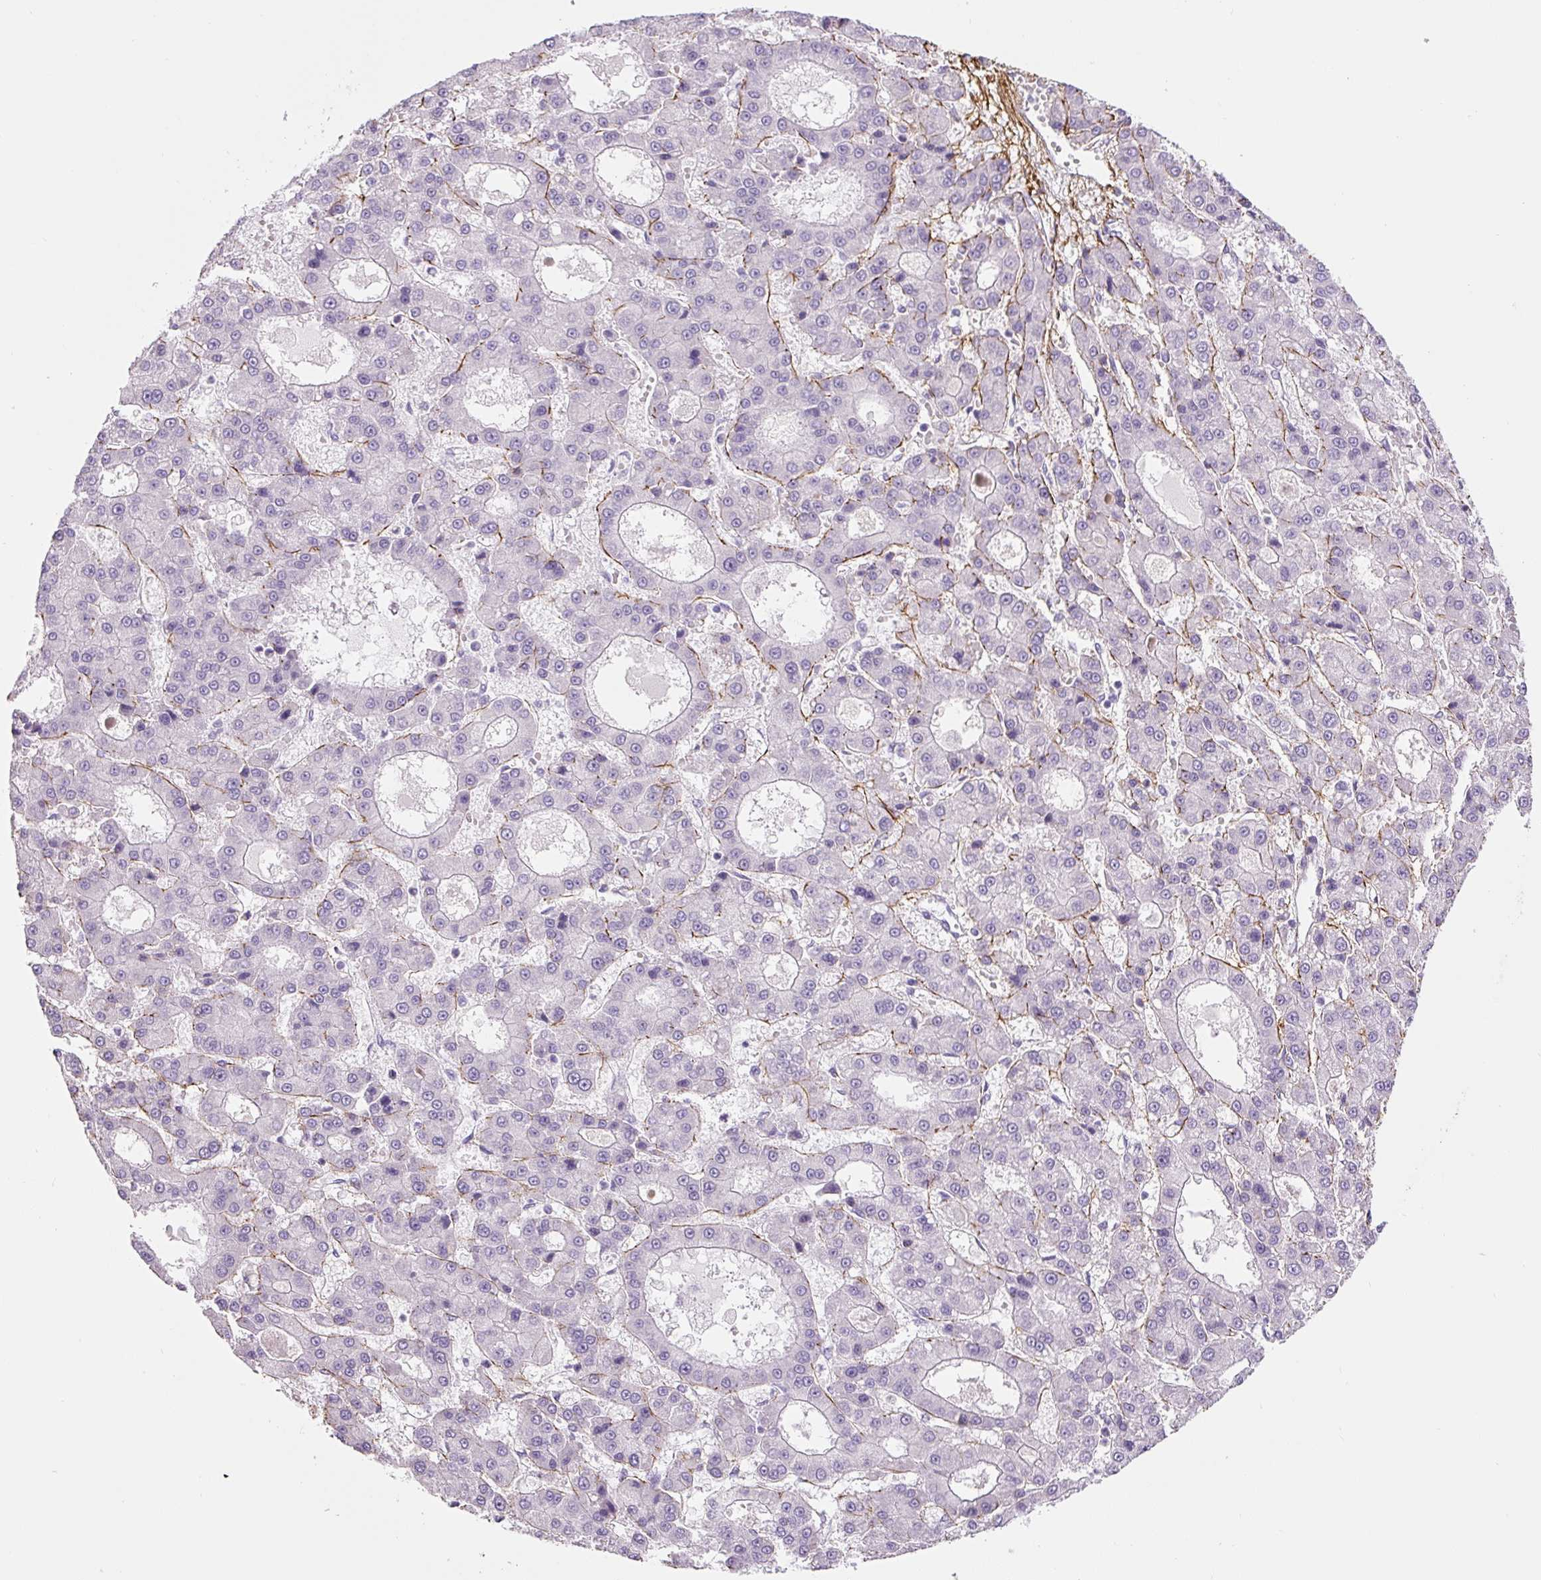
{"staining": {"intensity": "negative", "quantity": "none", "location": "none"}, "tissue": "liver cancer", "cell_type": "Tumor cells", "image_type": "cancer", "snomed": [{"axis": "morphology", "description": "Carcinoma, Hepatocellular, NOS"}, {"axis": "topography", "description": "Liver"}], "caption": "Immunohistochemical staining of liver cancer exhibits no significant staining in tumor cells.", "gene": "FBN1", "patient": {"sex": "male", "age": 70}}